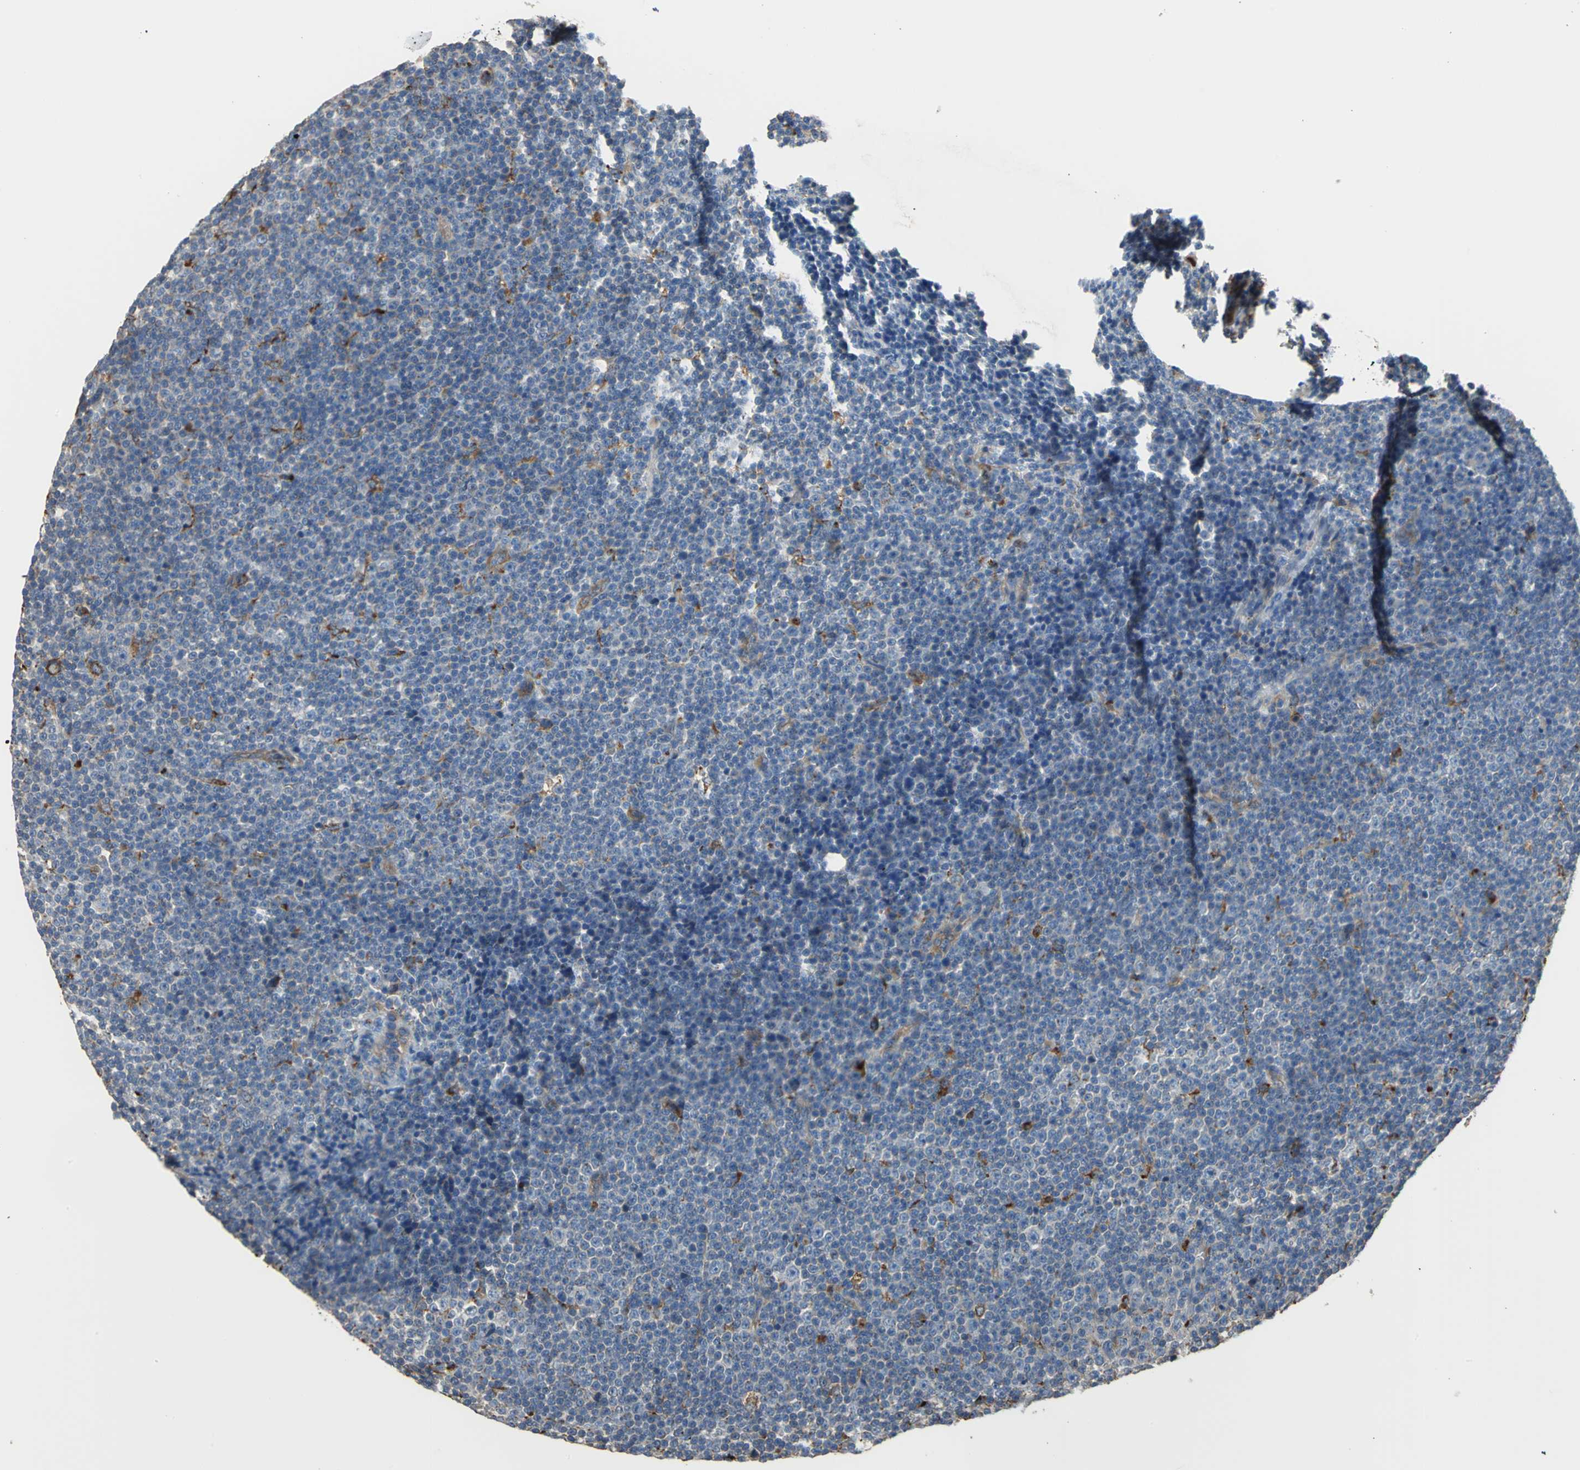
{"staining": {"intensity": "negative", "quantity": "none", "location": "none"}, "tissue": "lymphoma", "cell_type": "Tumor cells", "image_type": "cancer", "snomed": [{"axis": "morphology", "description": "Malignant lymphoma, non-Hodgkin's type, Low grade"}, {"axis": "topography", "description": "Lymph node"}], "caption": "An IHC micrograph of low-grade malignant lymphoma, non-Hodgkin's type is shown. There is no staining in tumor cells of low-grade malignant lymphoma, non-Hodgkin's type.", "gene": "DIAPH2", "patient": {"sex": "female", "age": 67}}